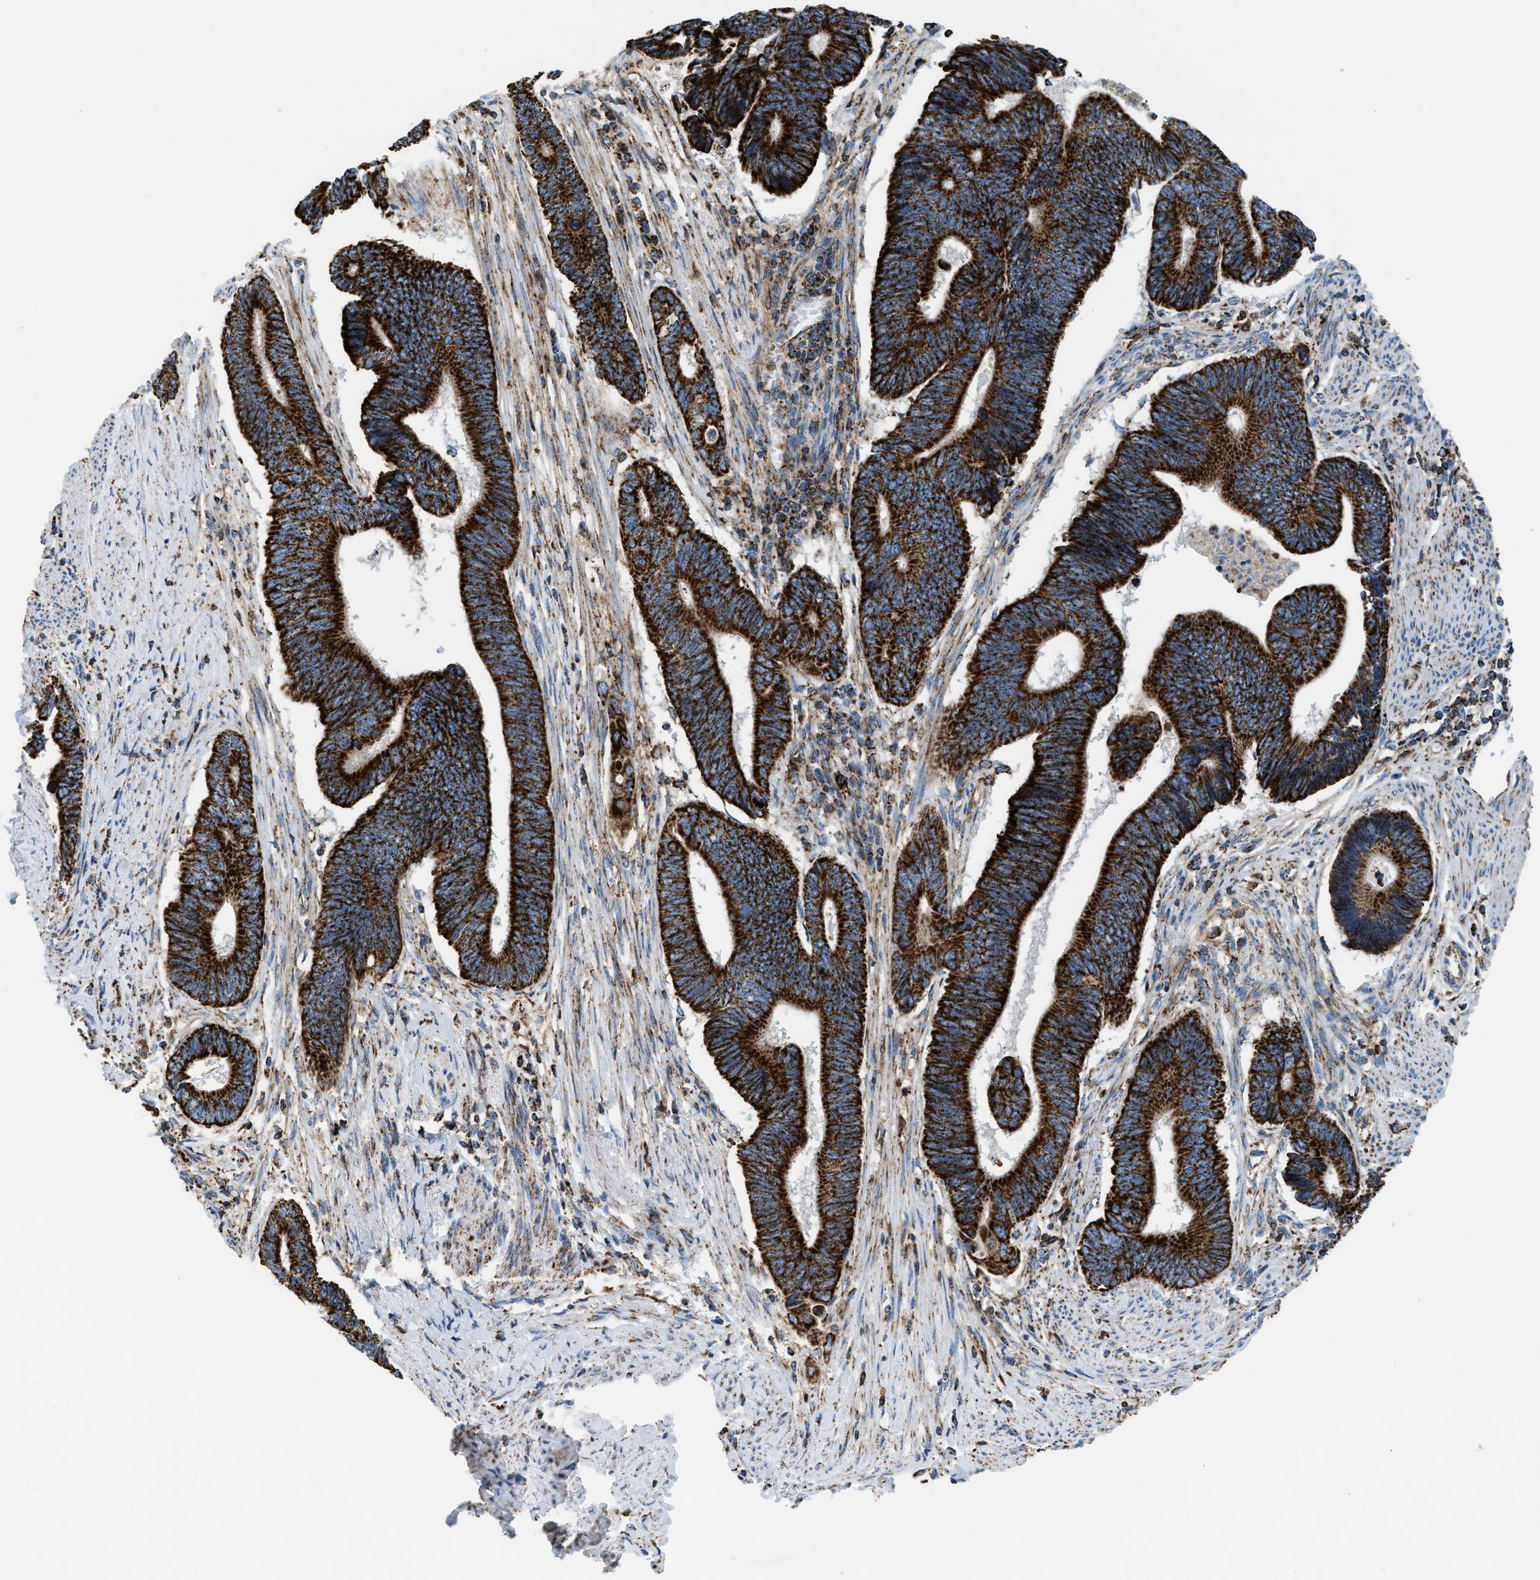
{"staining": {"intensity": "strong", "quantity": ">75%", "location": "cytoplasmic/membranous"}, "tissue": "pancreatic cancer", "cell_type": "Tumor cells", "image_type": "cancer", "snomed": [{"axis": "morphology", "description": "Adenocarcinoma, NOS"}, {"axis": "topography", "description": "Pancreas"}], "caption": "DAB (3,3'-diaminobenzidine) immunohistochemical staining of human pancreatic cancer exhibits strong cytoplasmic/membranous protein staining in approximately >75% of tumor cells.", "gene": "ECHS1", "patient": {"sex": "female", "age": 70}}